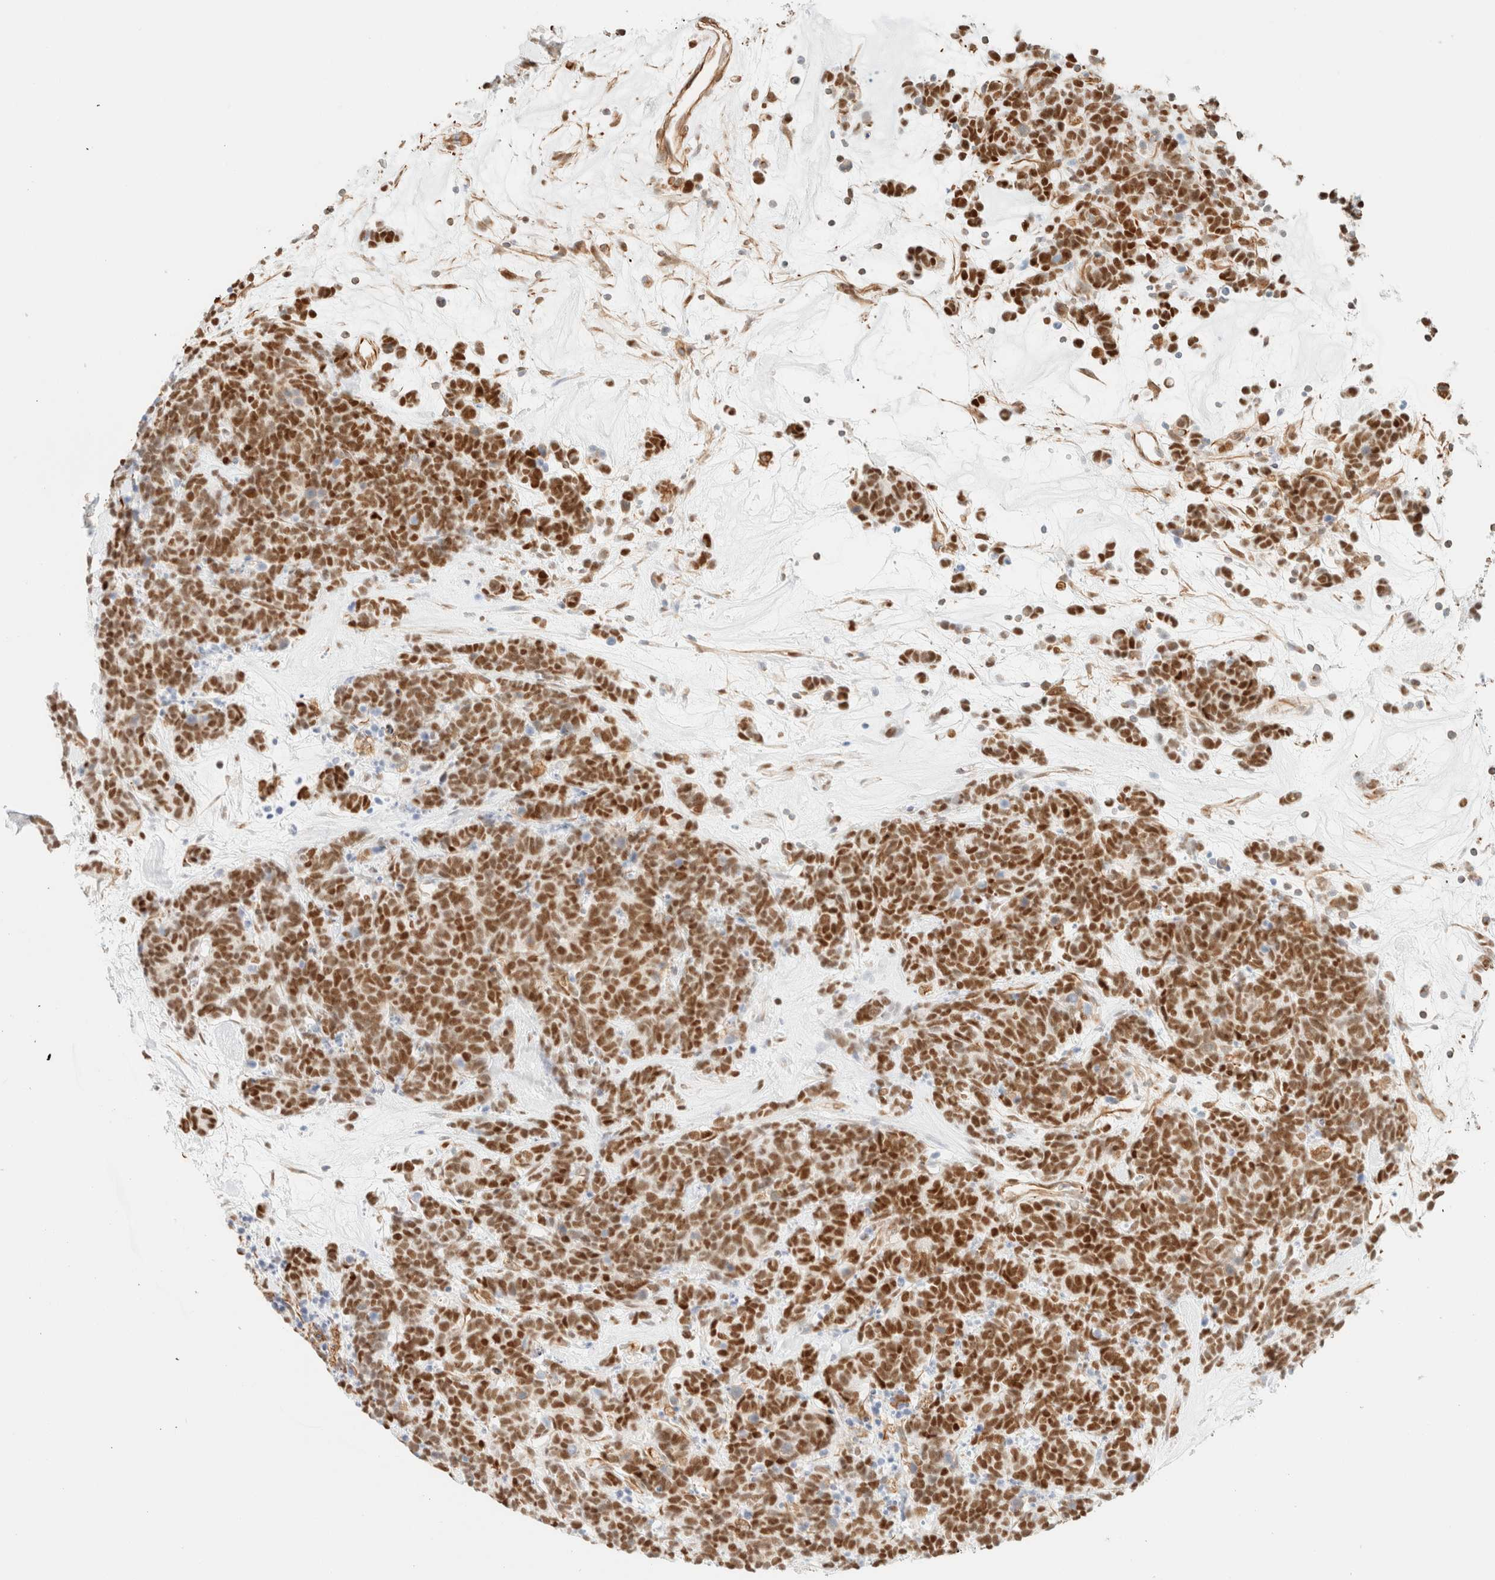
{"staining": {"intensity": "strong", "quantity": ">75%", "location": "nuclear"}, "tissue": "carcinoid", "cell_type": "Tumor cells", "image_type": "cancer", "snomed": [{"axis": "morphology", "description": "Carcinoma, NOS"}, {"axis": "morphology", "description": "Carcinoid, malignant, NOS"}, {"axis": "topography", "description": "Urinary bladder"}], "caption": "Protein expression analysis of malignant carcinoid reveals strong nuclear positivity in about >75% of tumor cells.", "gene": "ZSCAN18", "patient": {"sex": "male", "age": 57}}